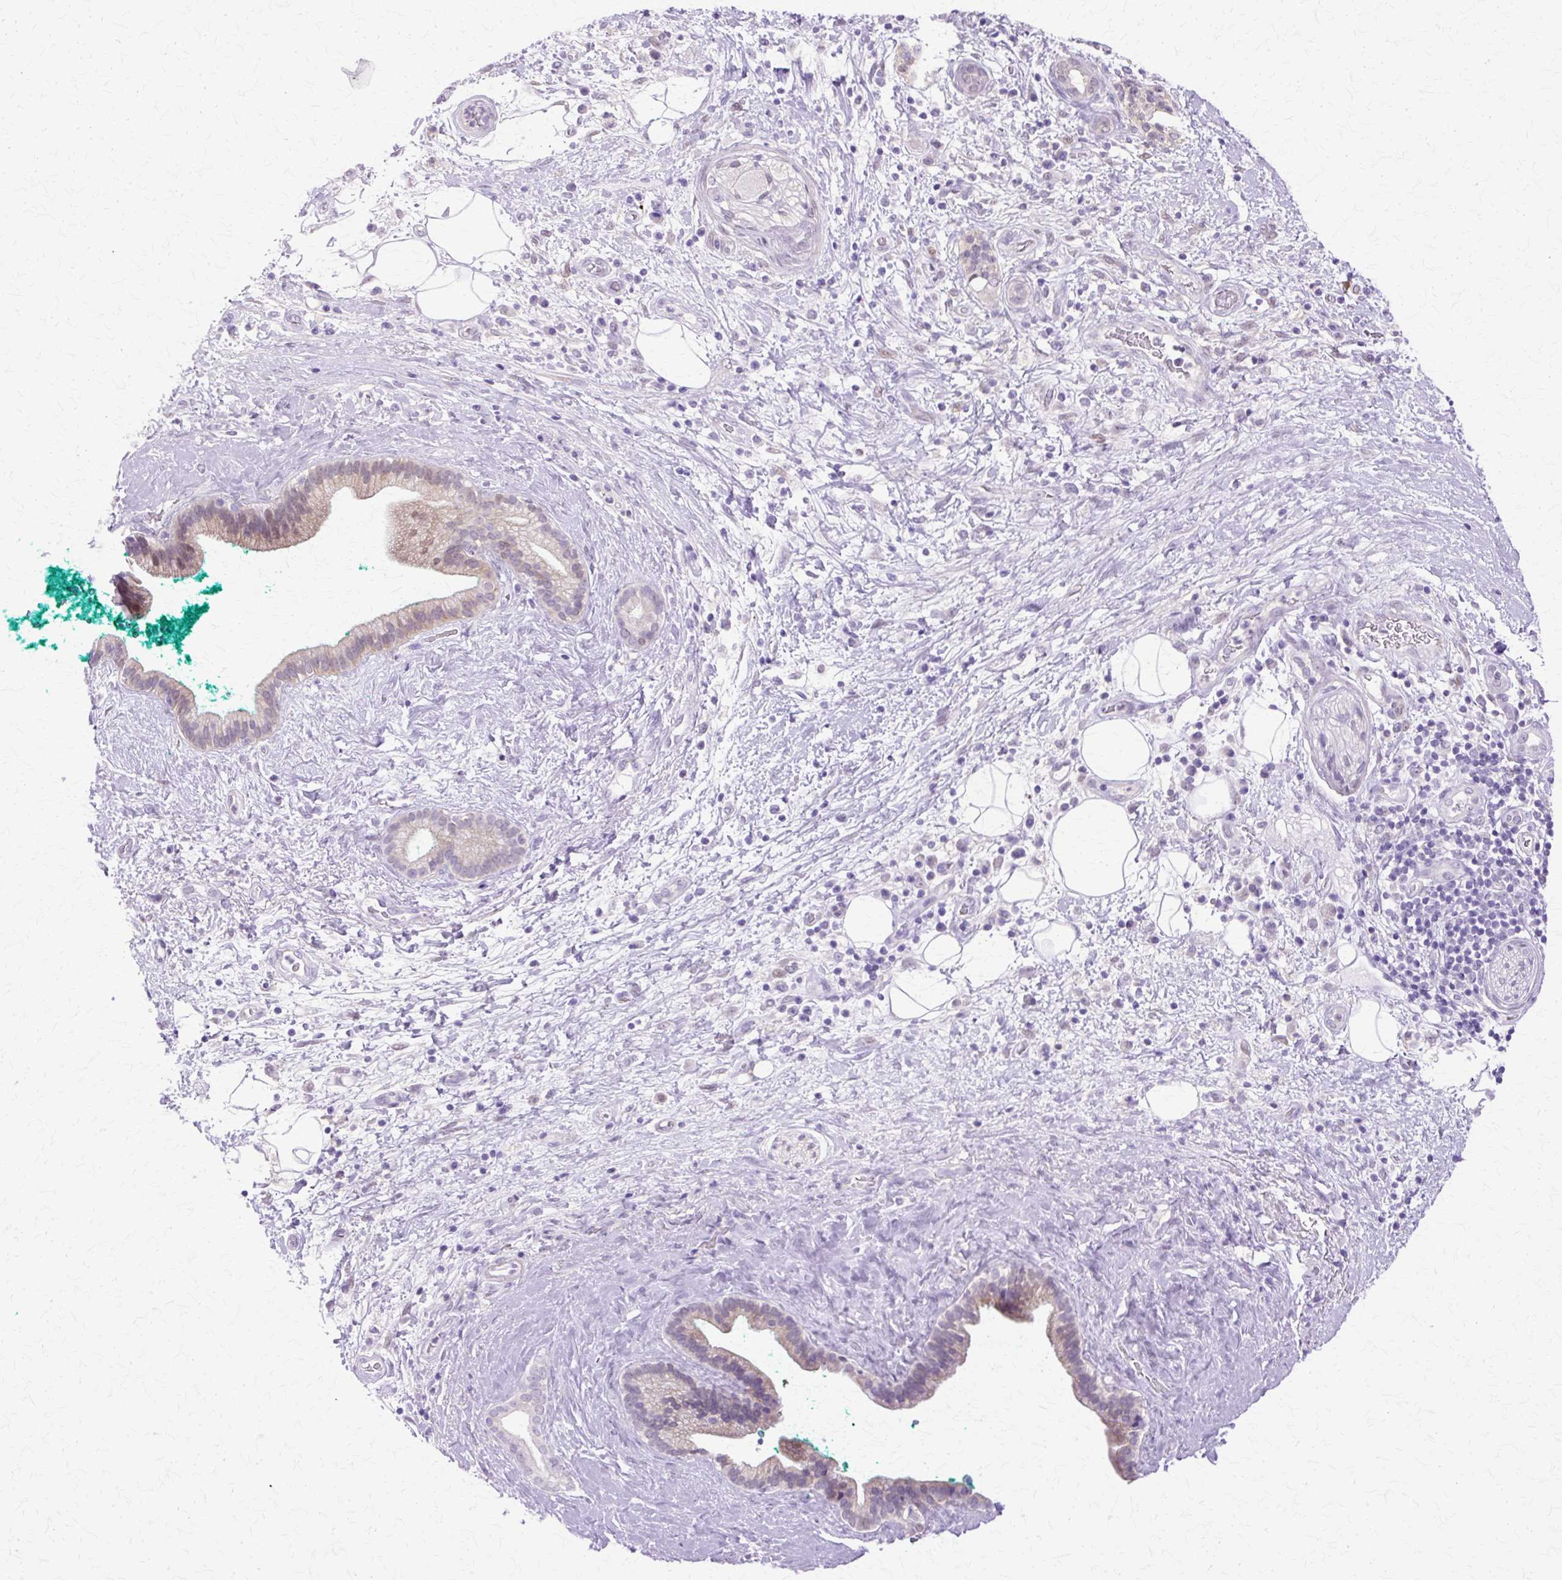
{"staining": {"intensity": "weak", "quantity": "25%-75%", "location": "cytoplasmic/membranous"}, "tissue": "pancreatic cancer", "cell_type": "Tumor cells", "image_type": "cancer", "snomed": [{"axis": "morphology", "description": "Adenocarcinoma, NOS"}, {"axis": "topography", "description": "Pancreas"}], "caption": "Protein expression analysis of human adenocarcinoma (pancreatic) reveals weak cytoplasmic/membranous positivity in about 25%-75% of tumor cells. The staining was performed using DAB (3,3'-diaminobenzidine) to visualize the protein expression in brown, while the nuclei were stained in blue with hematoxylin (Magnification: 20x).", "gene": "HSPA8", "patient": {"sex": "male", "age": 78}}